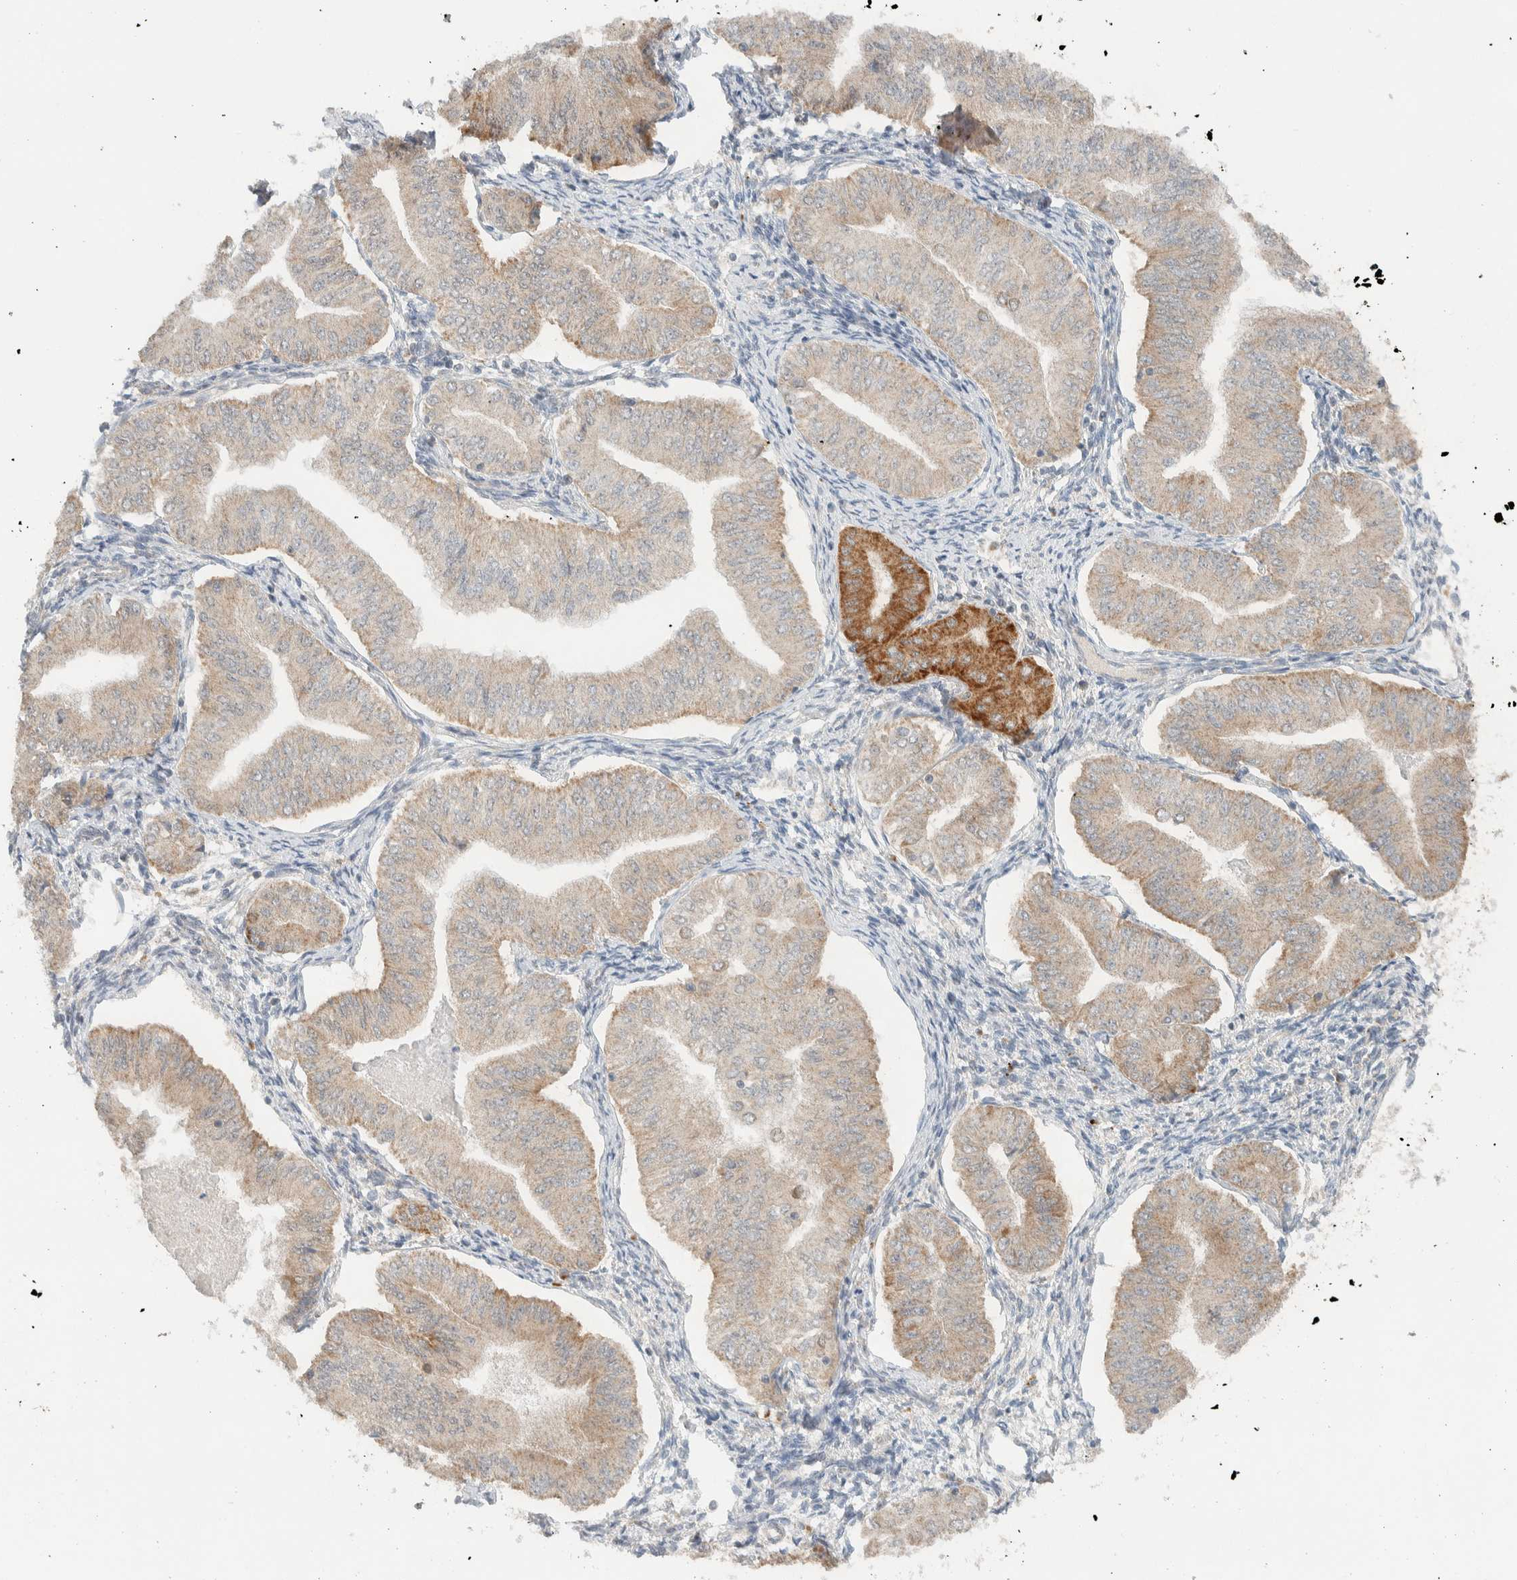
{"staining": {"intensity": "moderate", "quantity": ">75%", "location": "cytoplasmic/membranous"}, "tissue": "endometrial cancer", "cell_type": "Tumor cells", "image_type": "cancer", "snomed": [{"axis": "morphology", "description": "Normal tissue, NOS"}, {"axis": "morphology", "description": "Adenocarcinoma, NOS"}, {"axis": "topography", "description": "Endometrium"}], "caption": "Endometrial adenocarcinoma was stained to show a protein in brown. There is medium levels of moderate cytoplasmic/membranous positivity in about >75% of tumor cells. (brown staining indicates protein expression, while blue staining denotes nuclei).", "gene": "MRPL41", "patient": {"sex": "female", "age": 53}}